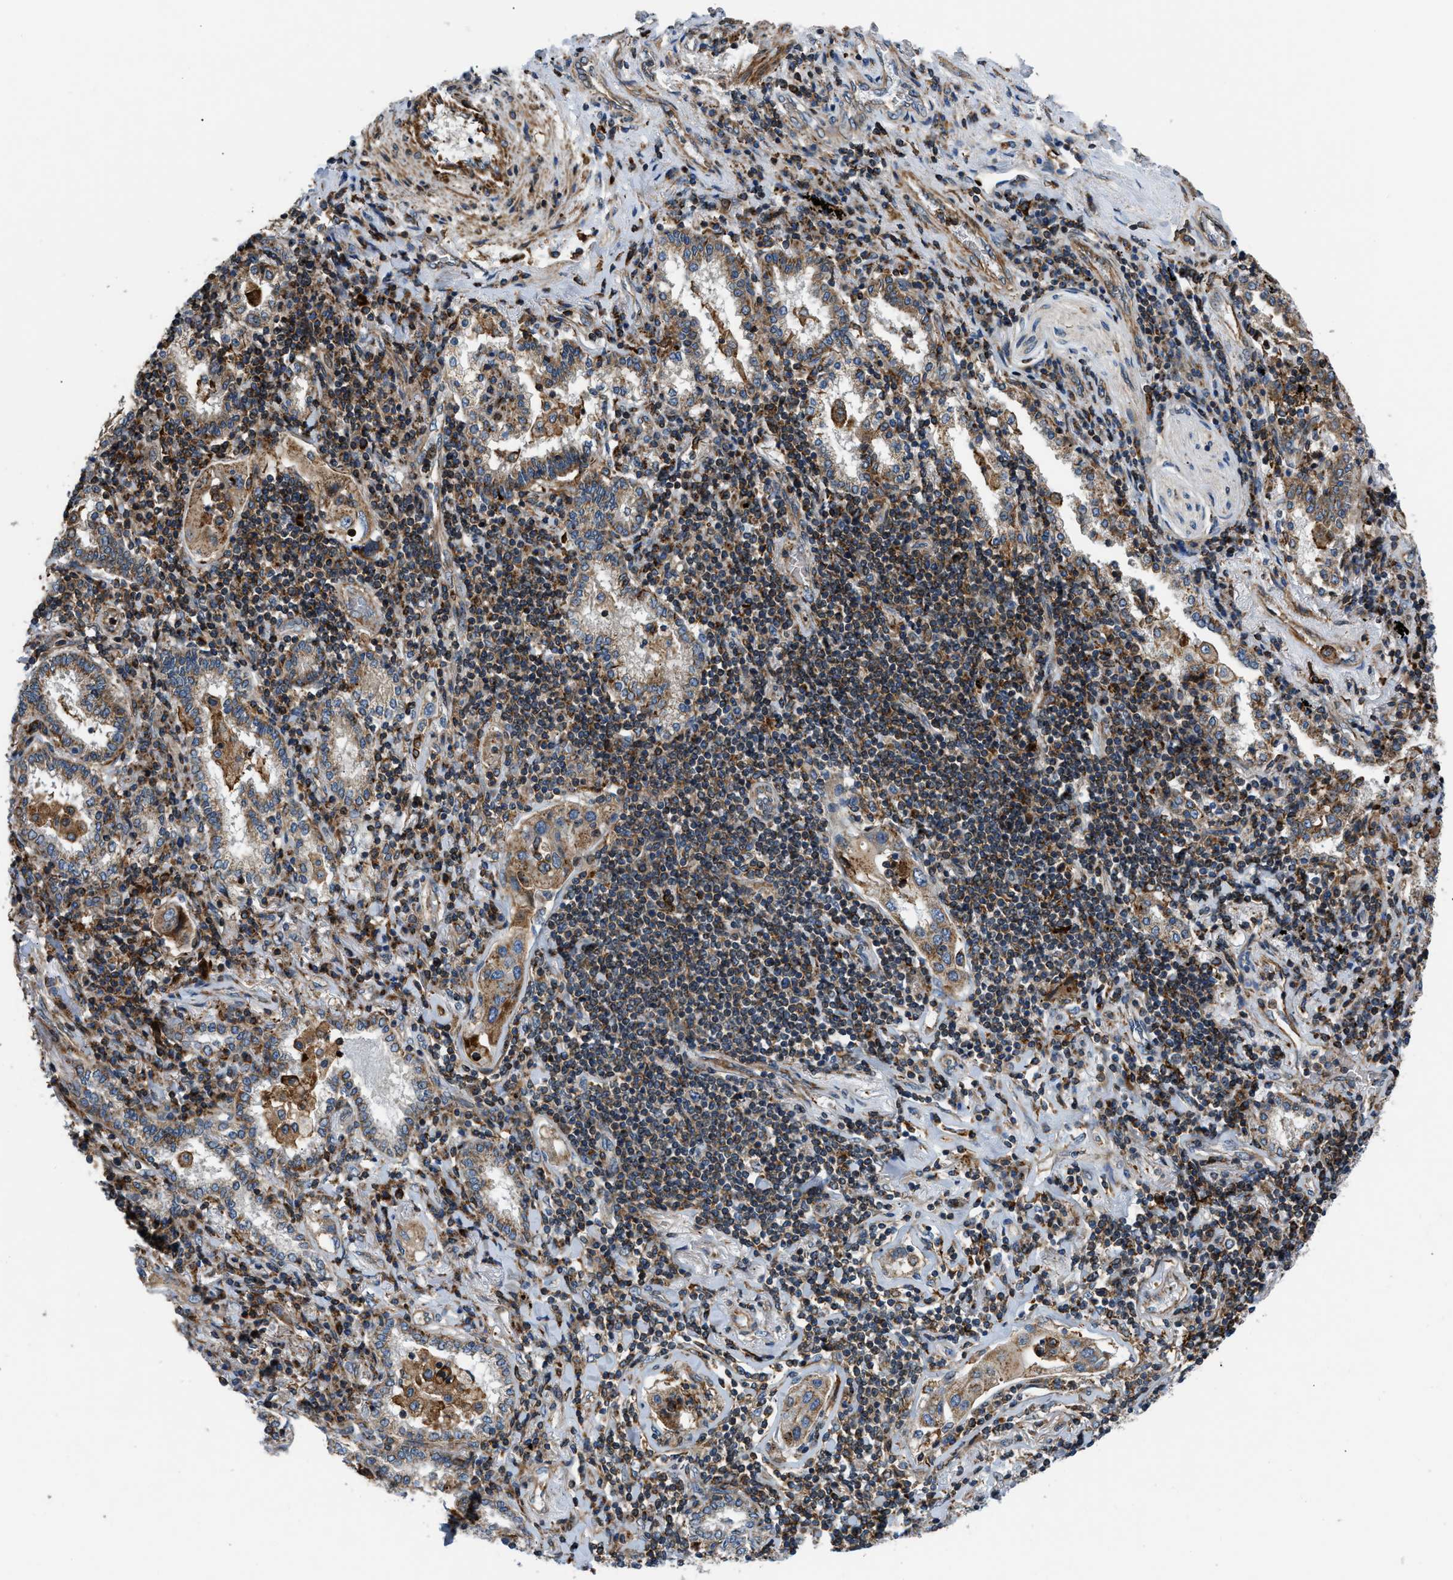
{"staining": {"intensity": "moderate", "quantity": ">75%", "location": "cytoplasmic/membranous"}, "tissue": "lung cancer", "cell_type": "Tumor cells", "image_type": "cancer", "snomed": [{"axis": "morphology", "description": "Adenocarcinoma, NOS"}, {"axis": "topography", "description": "Lung"}], "caption": "Lung cancer (adenocarcinoma) stained with immunohistochemistry (IHC) demonstrates moderate cytoplasmic/membranous positivity in approximately >75% of tumor cells.", "gene": "DHODH", "patient": {"sex": "female", "age": 65}}